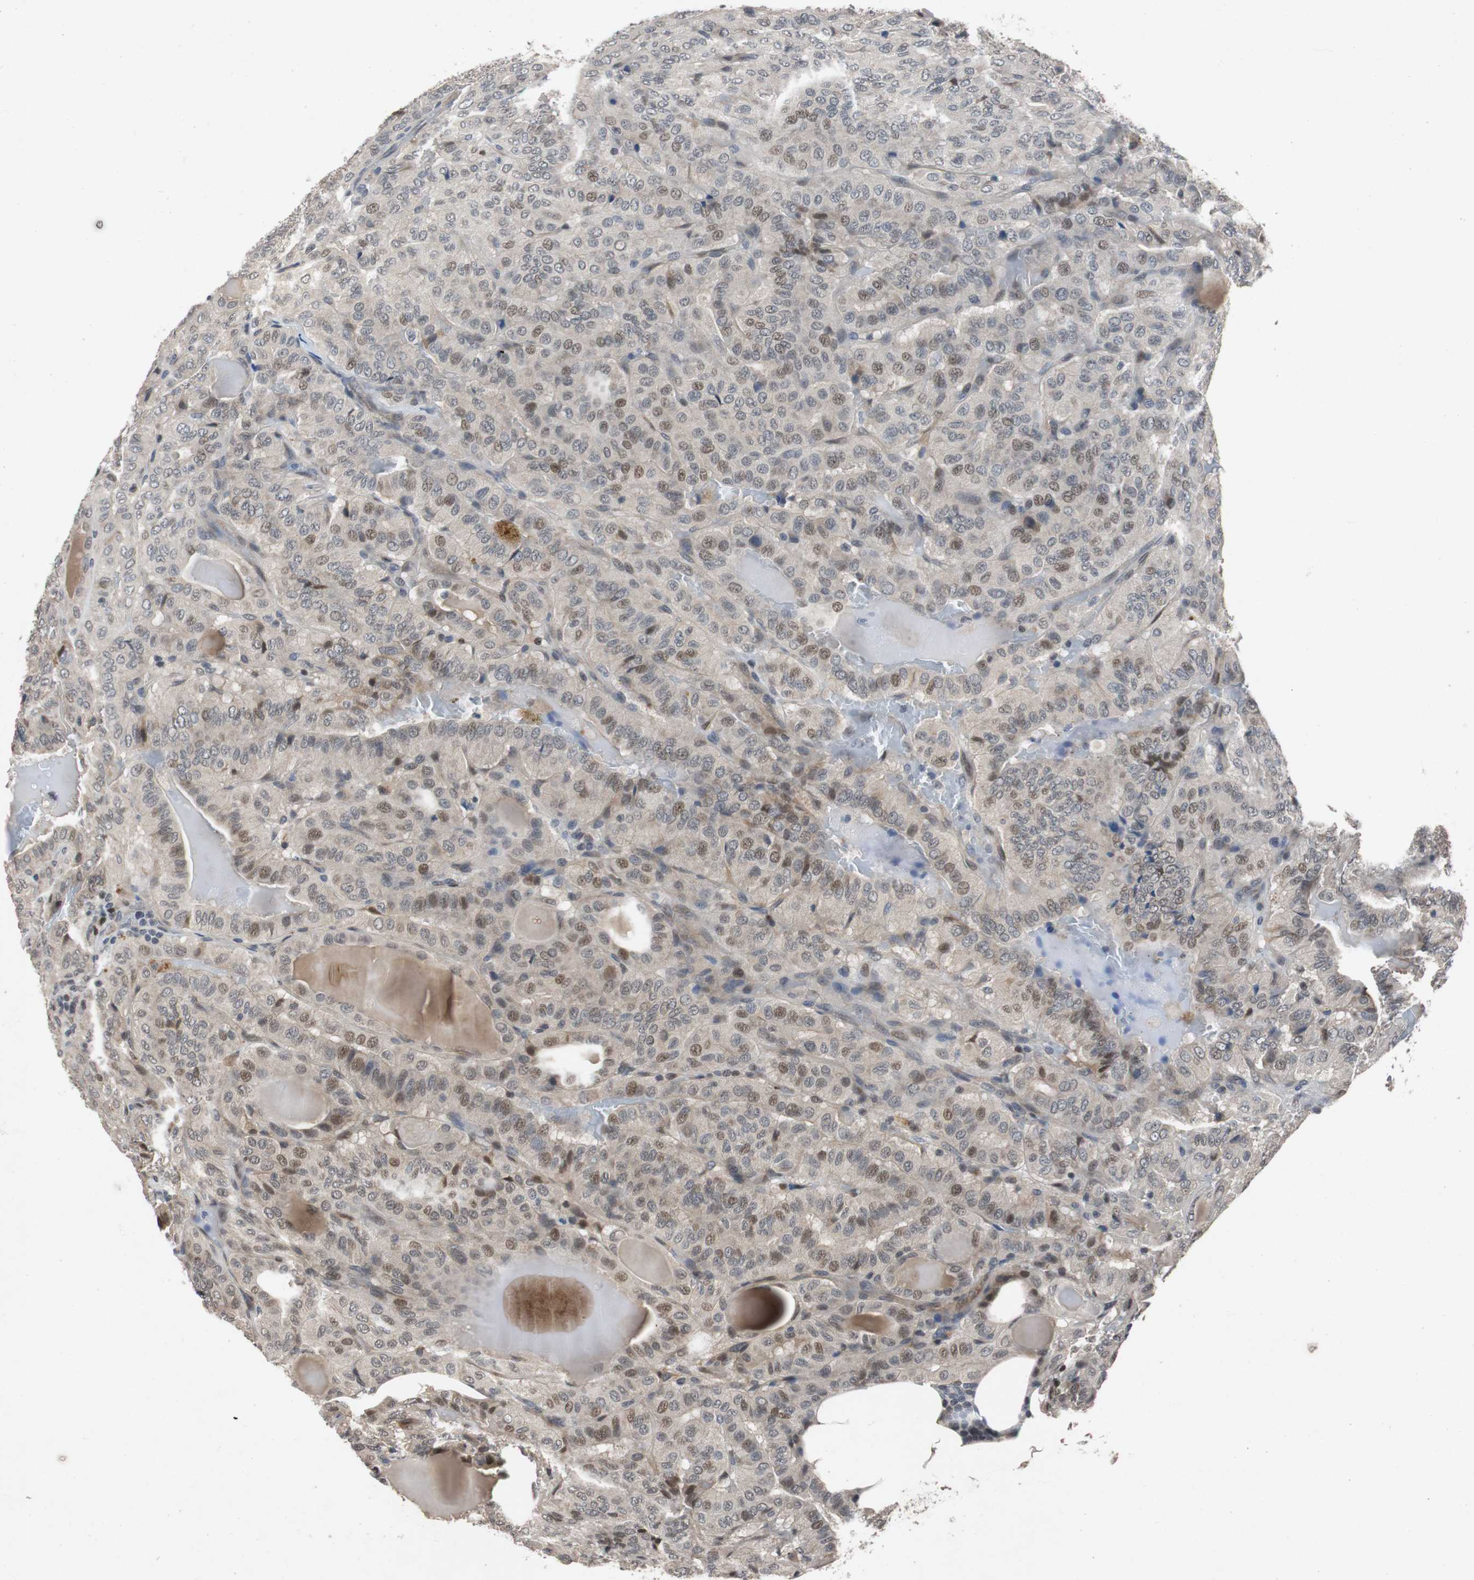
{"staining": {"intensity": "weak", "quantity": "25%-75%", "location": "nuclear"}, "tissue": "thyroid cancer", "cell_type": "Tumor cells", "image_type": "cancer", "snomed": [{"axis": "morphology", "description": "Papillary adenocarcinoma, NOS"}, {"axis": "topography", "description": "Thyroid gland"}], "caption": "Tumor cells demonstrate weak nuclear staining in approximately 25%-75% of cells in thyroid cancer.", "gene": "TP63", "patient": {"sex": "male", "age": 77}}